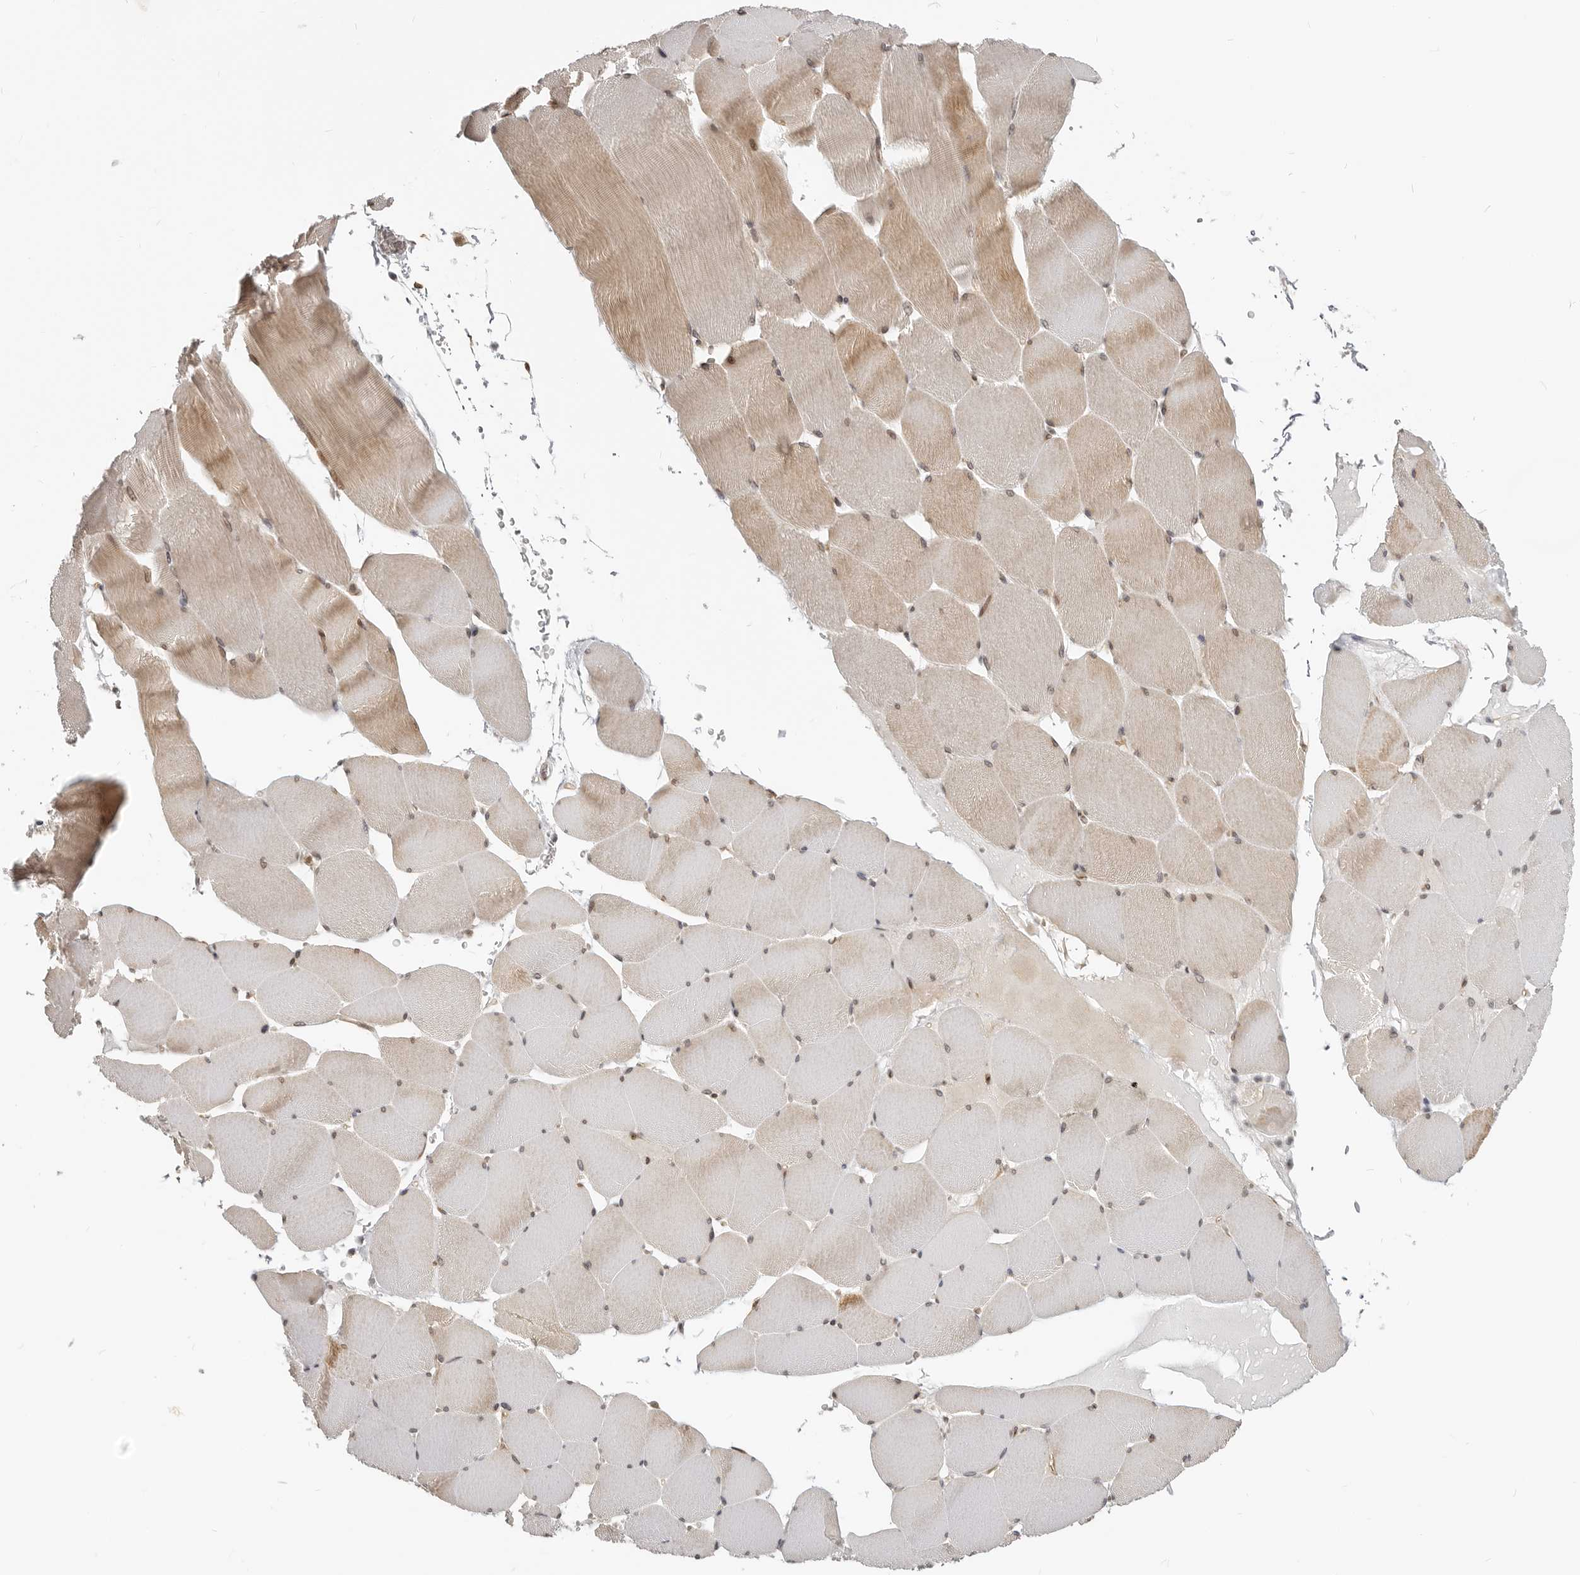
{"staining": {"intensity": "moderate", "quantity": "25%-75%", "location": "cytoplasmic/membranous,nuclear"}, "tissue": "skeletal muscle", "cell_type": "Myocytes", "image_type": "normal", "snomed": [{"axis": "morphology", "description": "Normal tissue, NOS"}, {"axis": "topography", "description": "Skeletal muscle"}], "caption": "Brown immunohistochemical staining in benign human skeletal muscle displays moderate cytoplasmic/membranous,nuclear expression in about 25%-75% of myocytes.", "gene": "NUP153", "patient": {"sex": "male", "age": 62}}